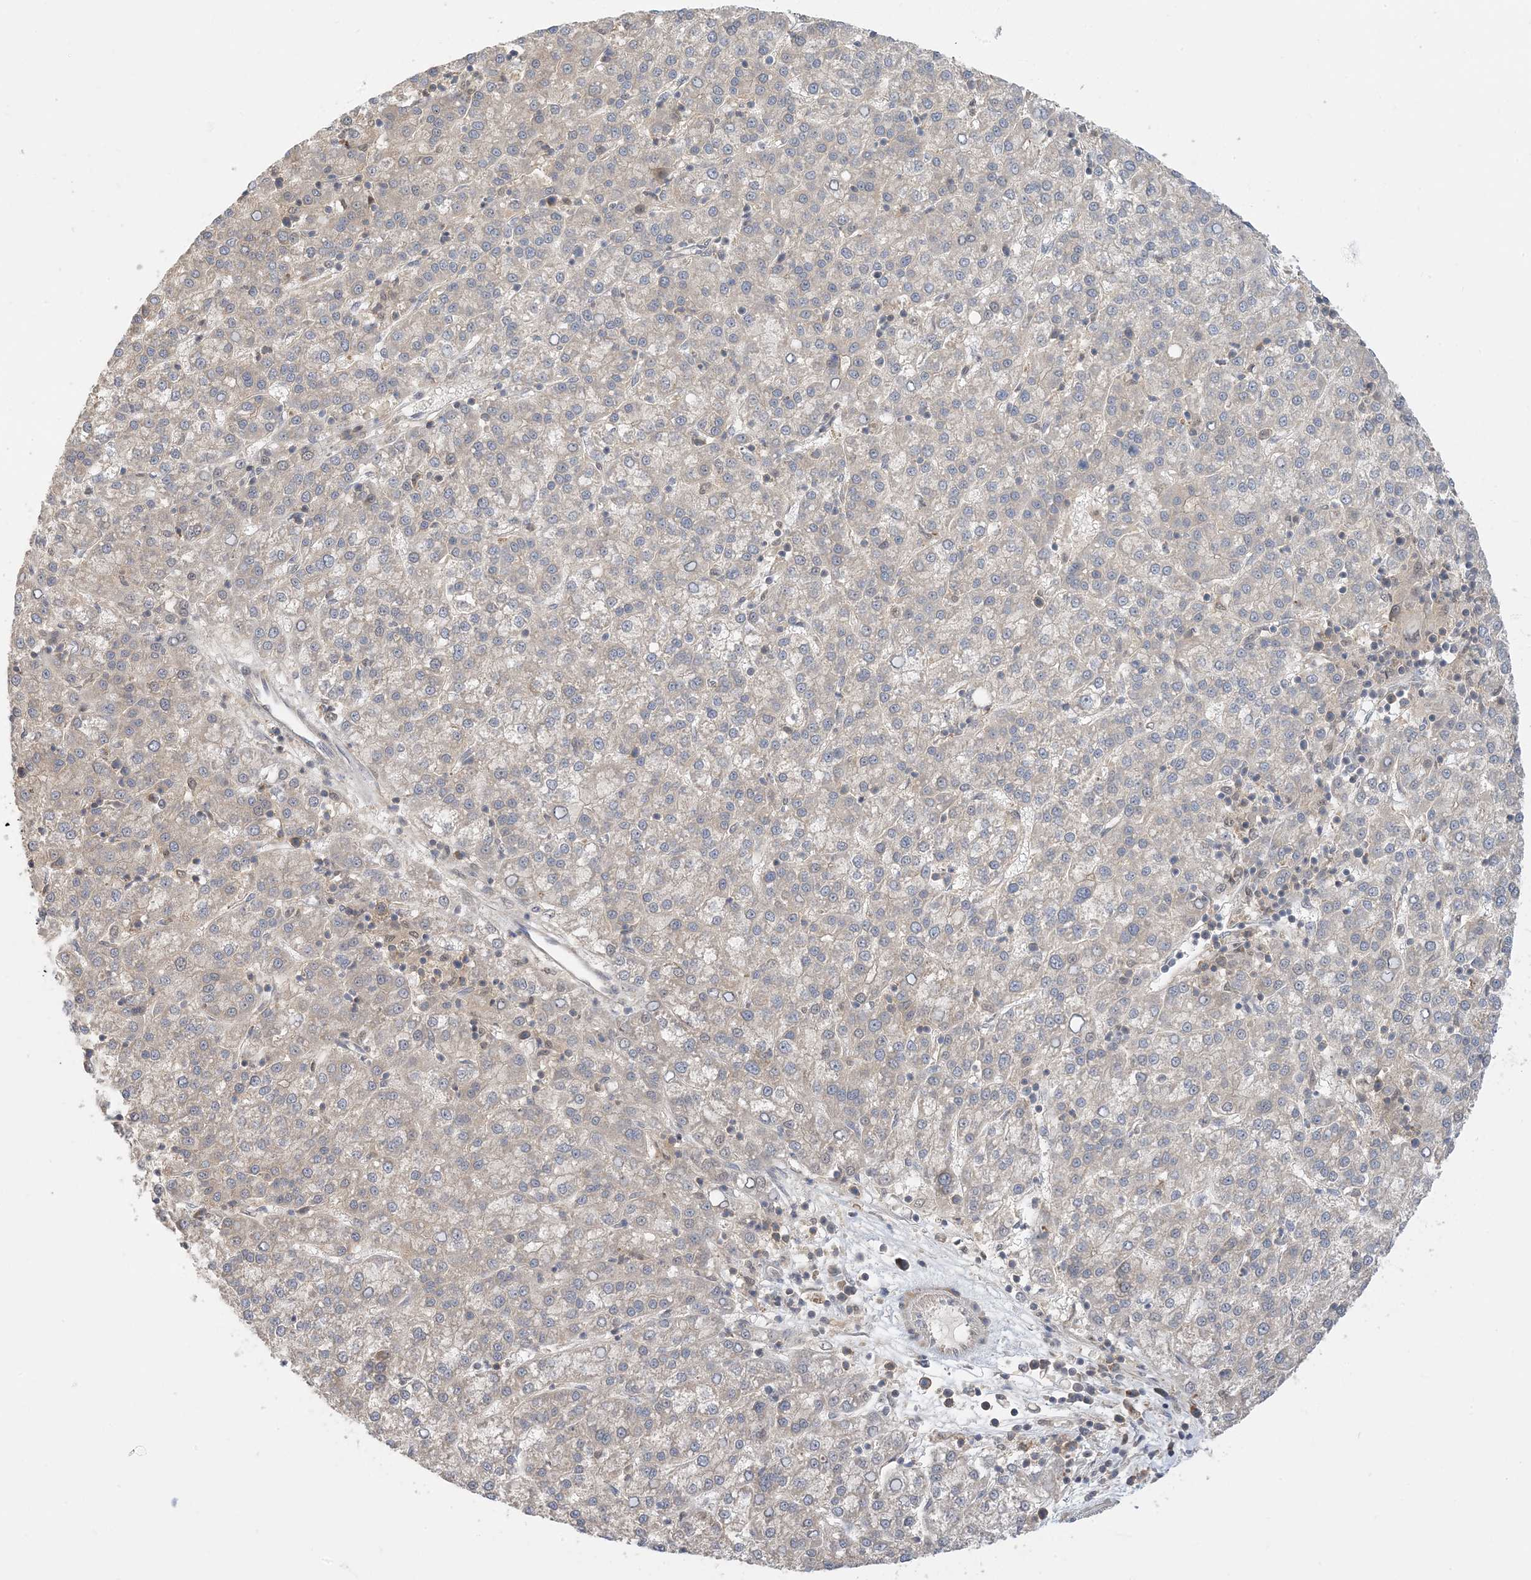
{"staining": {"intensity": "weak", "quantity": "<25%", "location": "cytoplasmic/membranous"}, "tissue": "liver cancer", "cell_type": "Tumor cells", "image_type": "cancer", "snomed": [{"axis": "morphology", "description": "Carcinoma, Hepatocellular, NOS"}, {"axis": "topography", "description": "Liver"}], "caption": "Immunohistochemical staining of liver cancer displays no significant staining in tumor cells.", "gene": "WDR26", "patient": {"sex": "female", "age": 58}}